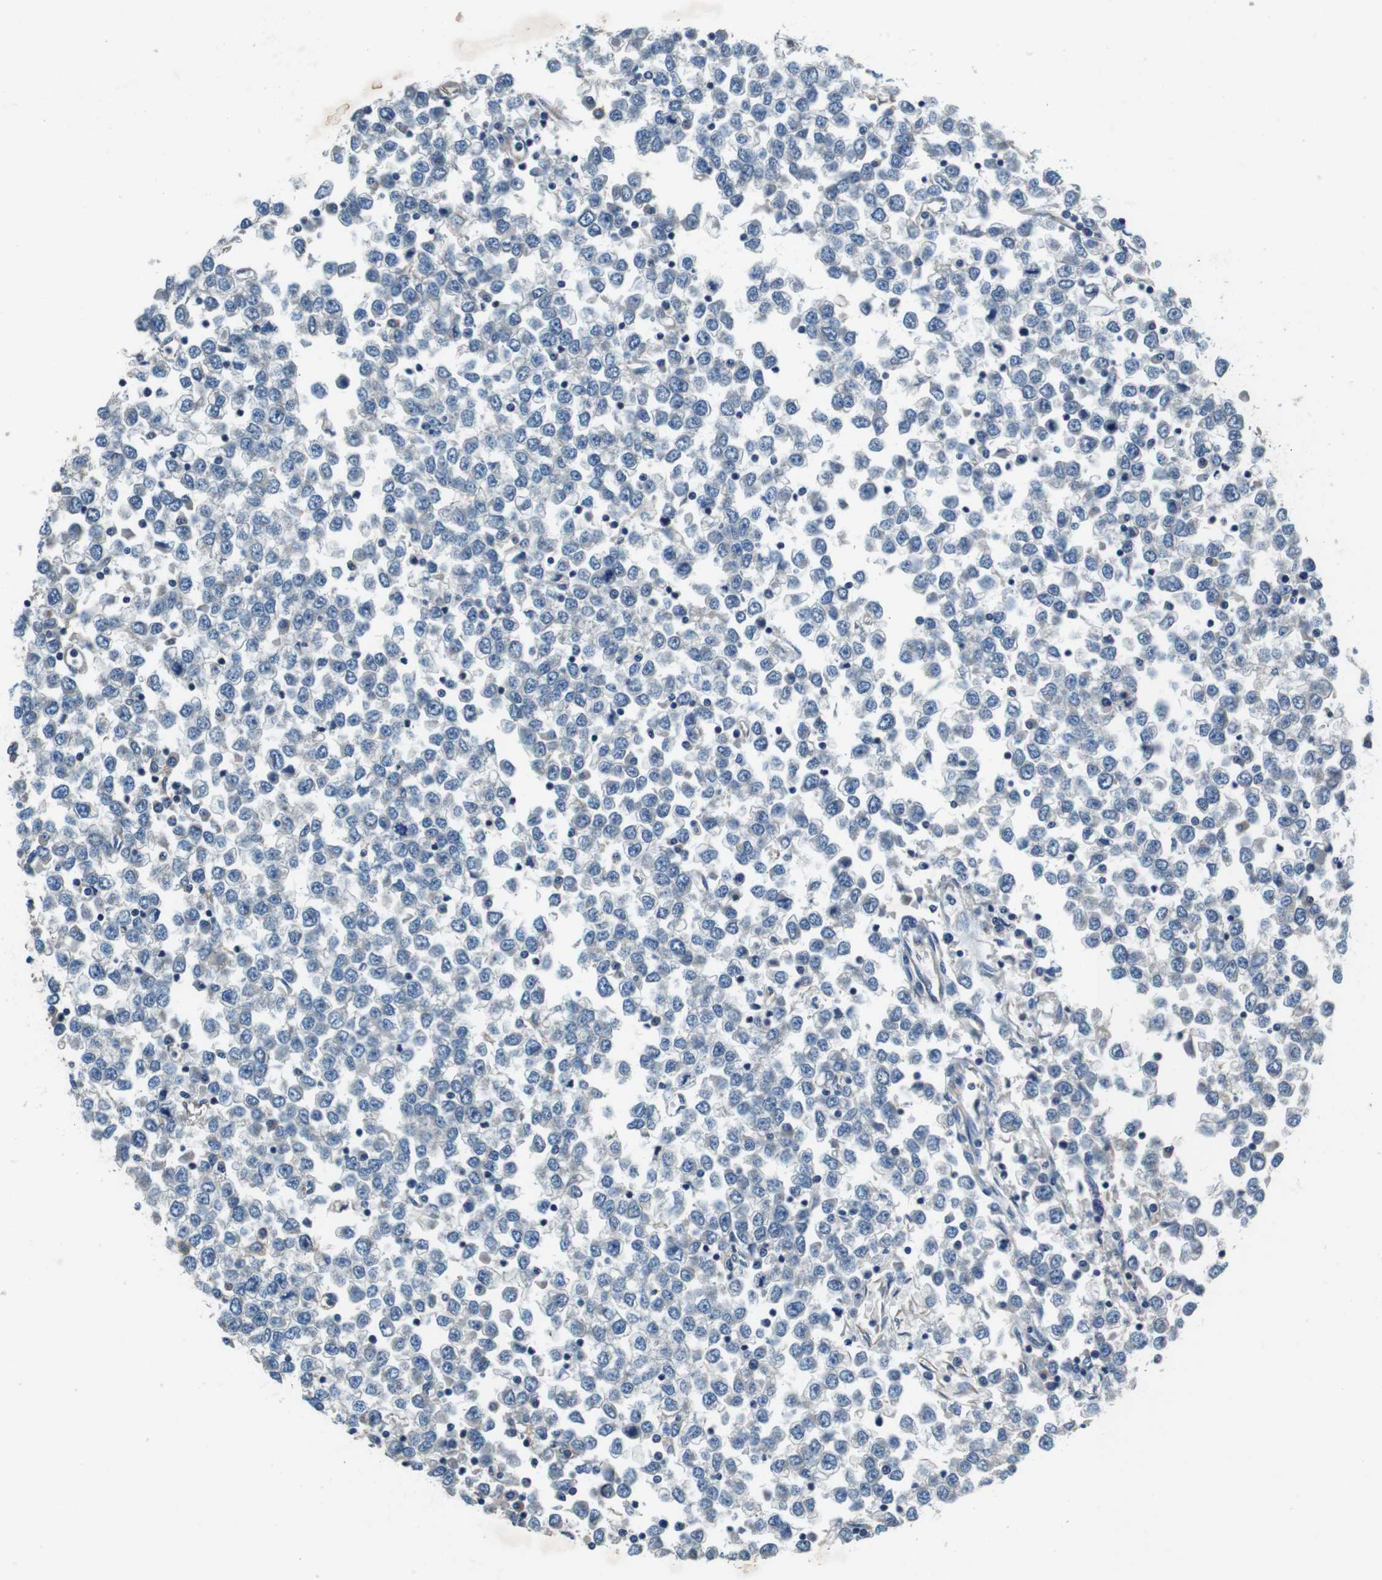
{"staining": {"intensity": "negative", "quantity": "none", "location": "none"}, "tissue": "testis cancer", "cell_type": "Tumor cells", "image_type": "cancer", "snomed": [{"axis": "morphology", "description": "Seminoma, NOS"}, {"axis": "topography", "description": "Testis"}], "caption": "The immunohistochemistry (IHC) photomicrograph has no significant expression in tumor cells of testis cancer (seminoma) tissue. (Immunohistochemistry (ihc), brightfield microscopy, high magnification).", "gene": "DENND4C", "patient": {"sex": "male", "age": 65}}